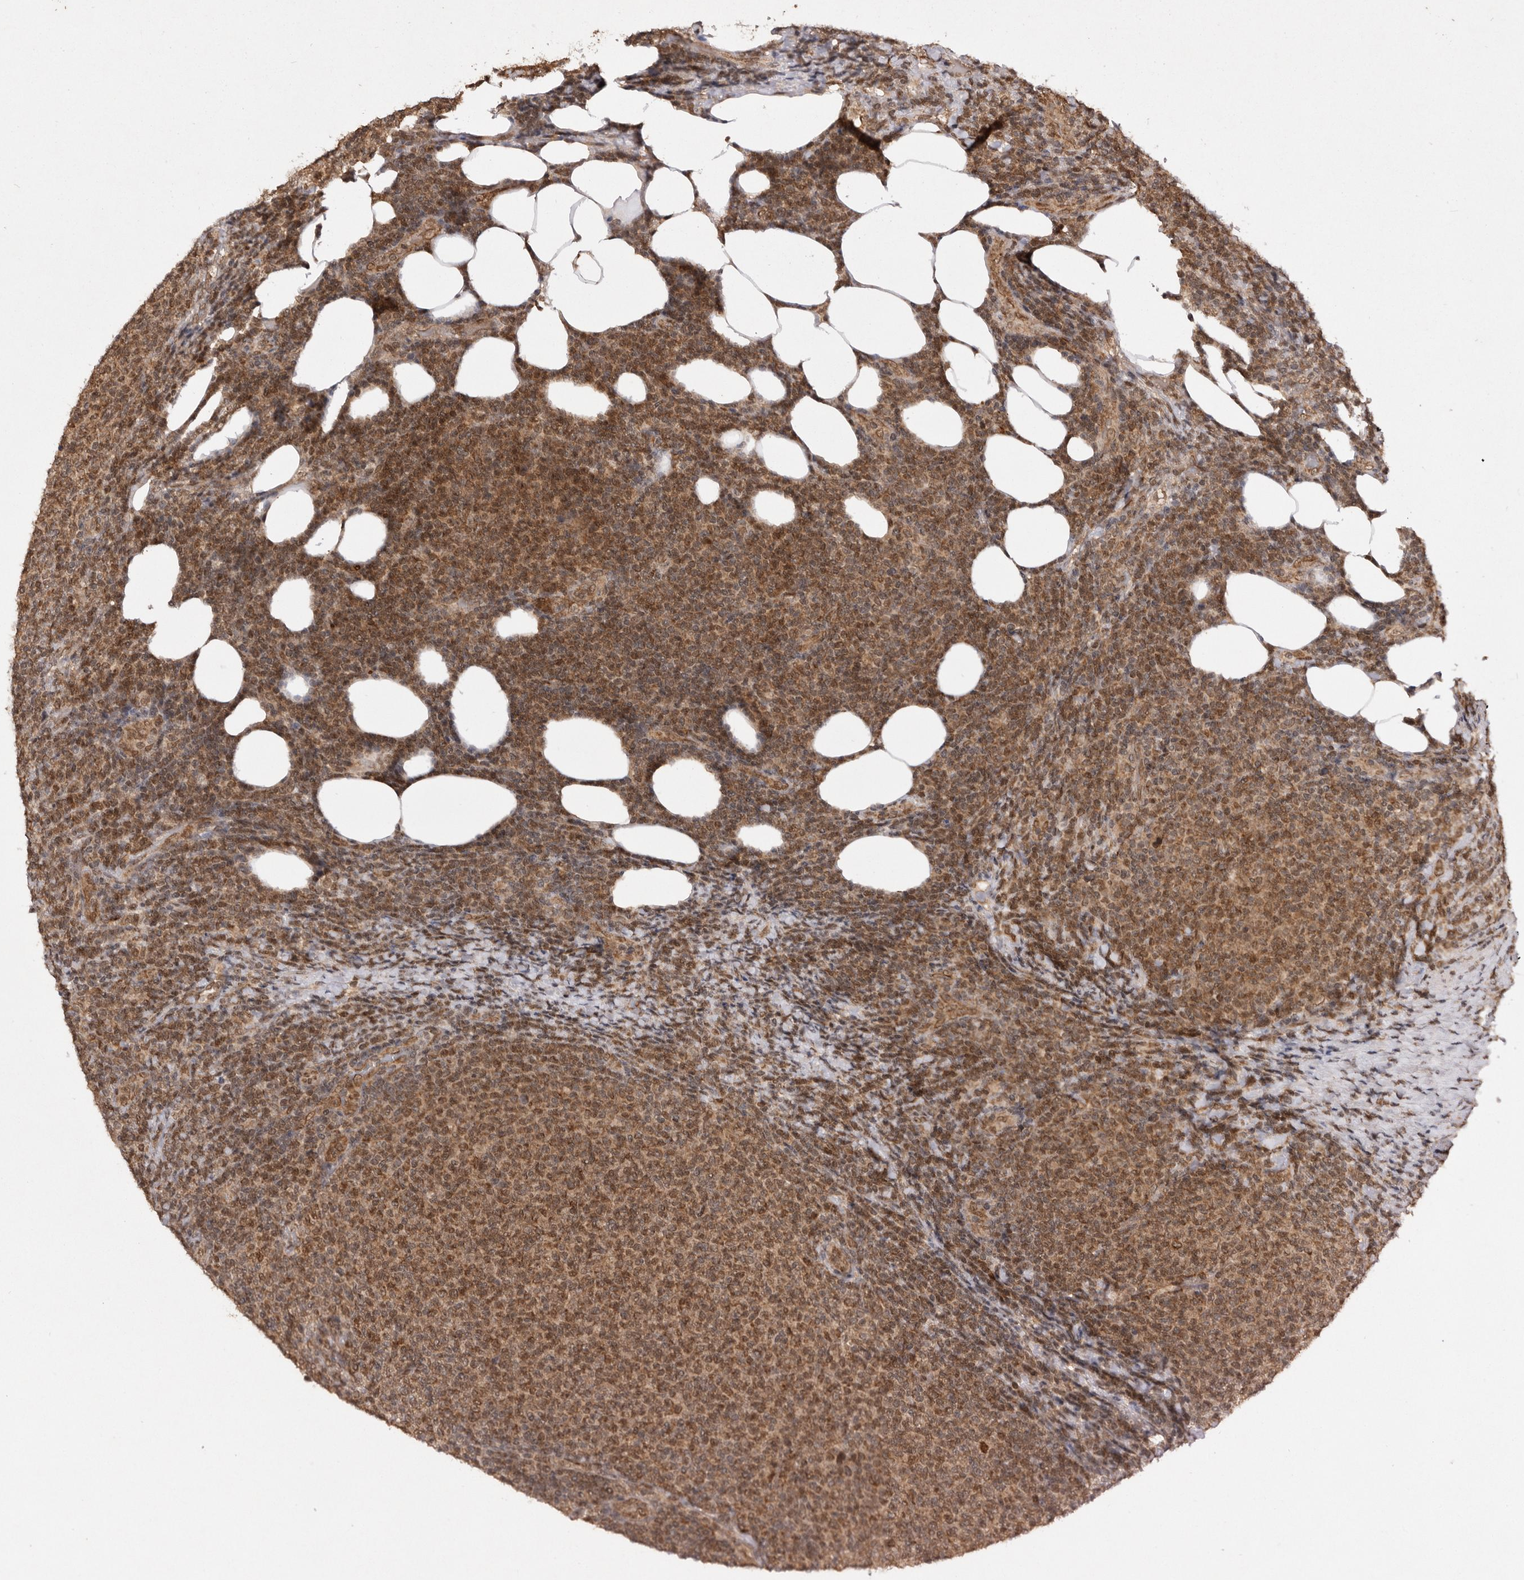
{"staining": {"intensity": "moderate", "quantity": ">75%", "location": "cytoplasmic/membranous,nuclear"}, "tissue": "lymphoma", "cell_type": "Tumor cells", "image_type": "cancer", "snomed": [{"axis": "morphology", "description": "Malignant lymphoma, non-Hodgkin's type, Low grade"}, {"axis": "topography", "description": "Lymph node"}], "caption": "Immunohistochemistry of low-grade malignant lymphoma, non-Hodgkin's type displays medium levels of moderate cytoplasmic/membranous and nuclear positivity in approximately >75% of tumor cells.", "gene": "TARS2", "patient": {"sex": "male", "age": 66}}